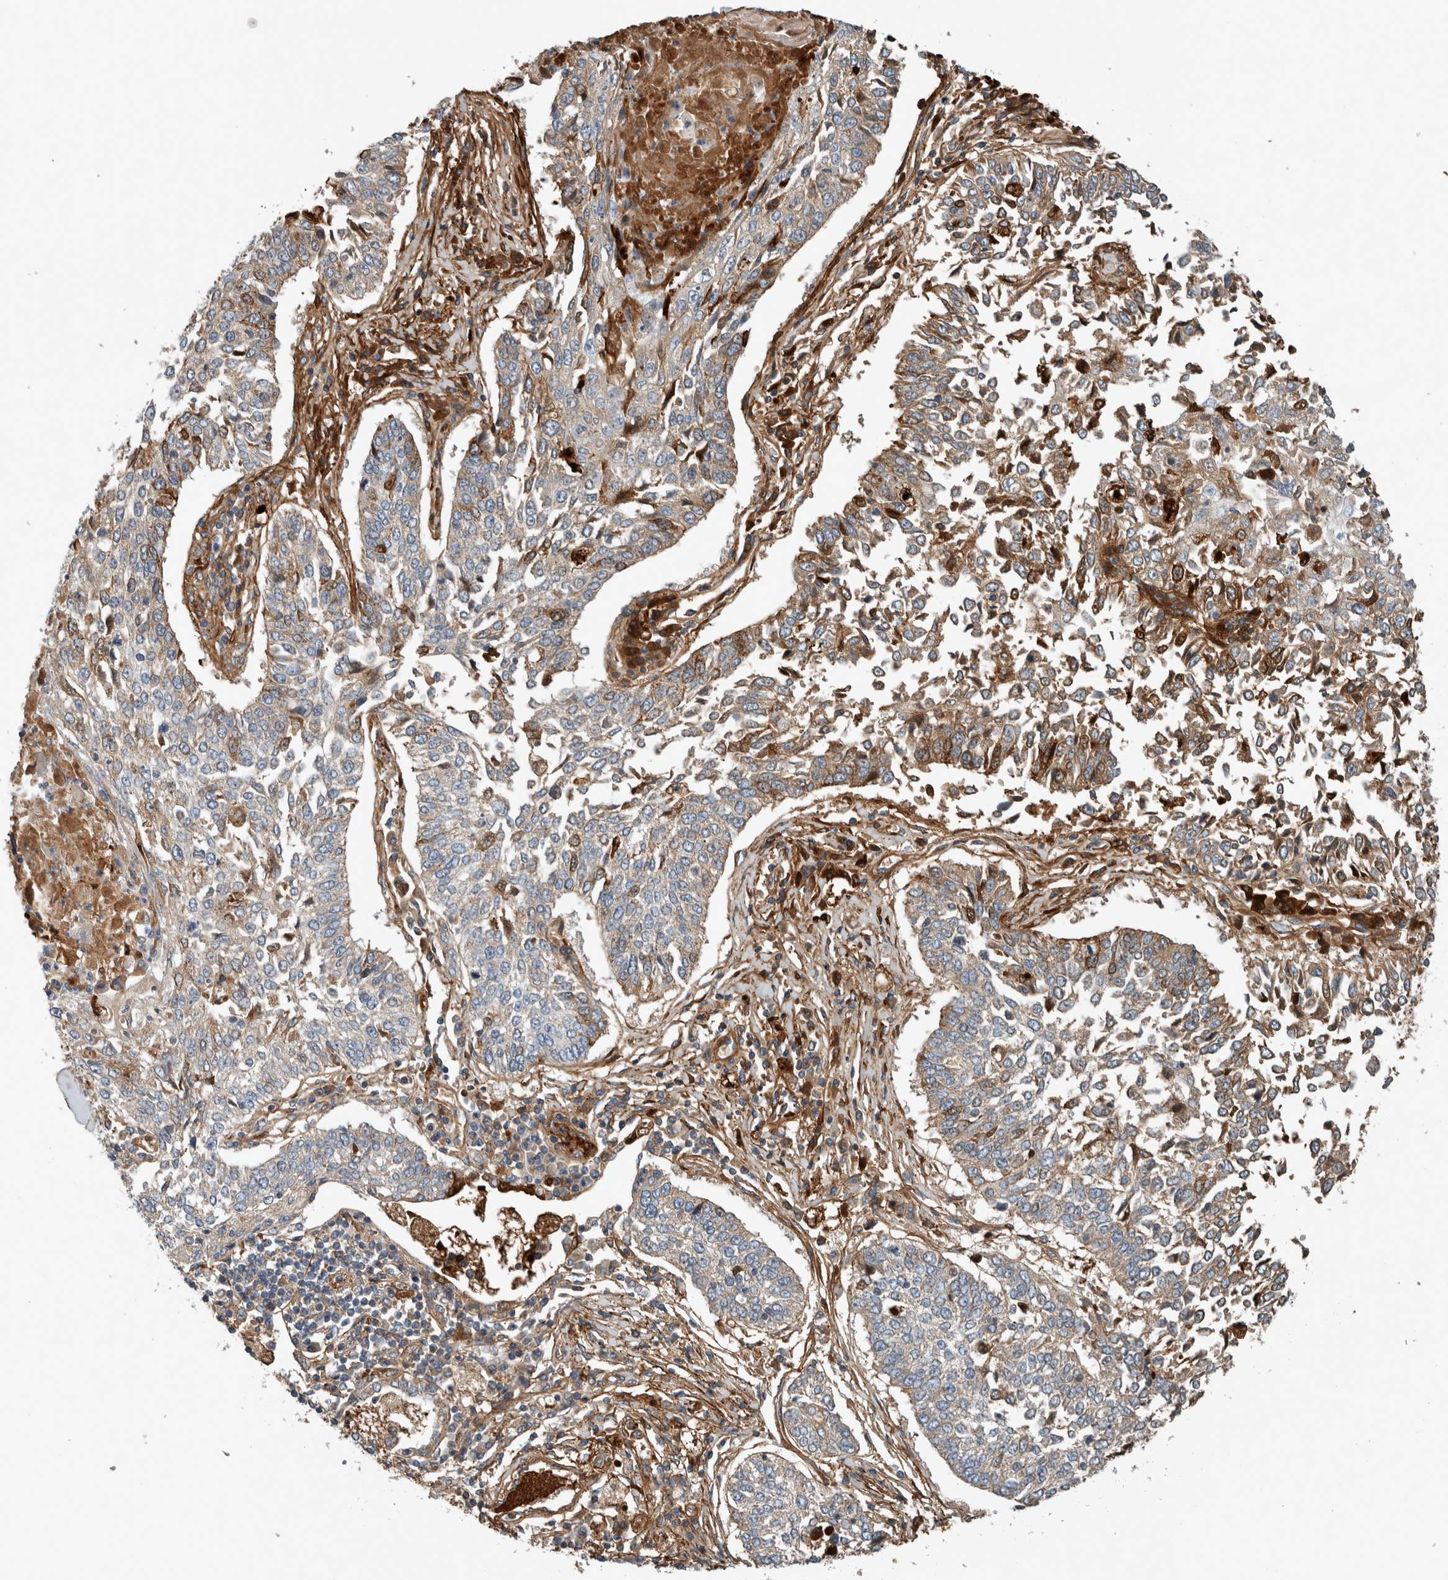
{"staining": {"intensity": "moderate", "quantity": "<25%", "location": "cytoplasmic/membranous"}, "tissue": "lung cancer", "cell_type": "Tumor cells", "image_type": "cancer", "snomed": [{"axis": "morphology", "description": "Normal tissue, NOS"}, {"axis": "morphology", "description": "Squamous cell carcinoma, NOS"}, {"axis": "topography", "description": "Cartilage tissue"}, {"axis": "topography", "description": "Lung"}, {"axis": "topography", "description": "Peripheral nerve tissue"}], "caption": "Lung cancer stained with DAB immunohistochemistry (IHC) reveals low levels of moderate cytoplasmic/membranous positivity in approximately <25% of tumor cells. (IHC, brightfield microscopy, high magnification).", "gene": "FN1", "patient": {"sex": "female", "age": 49}}